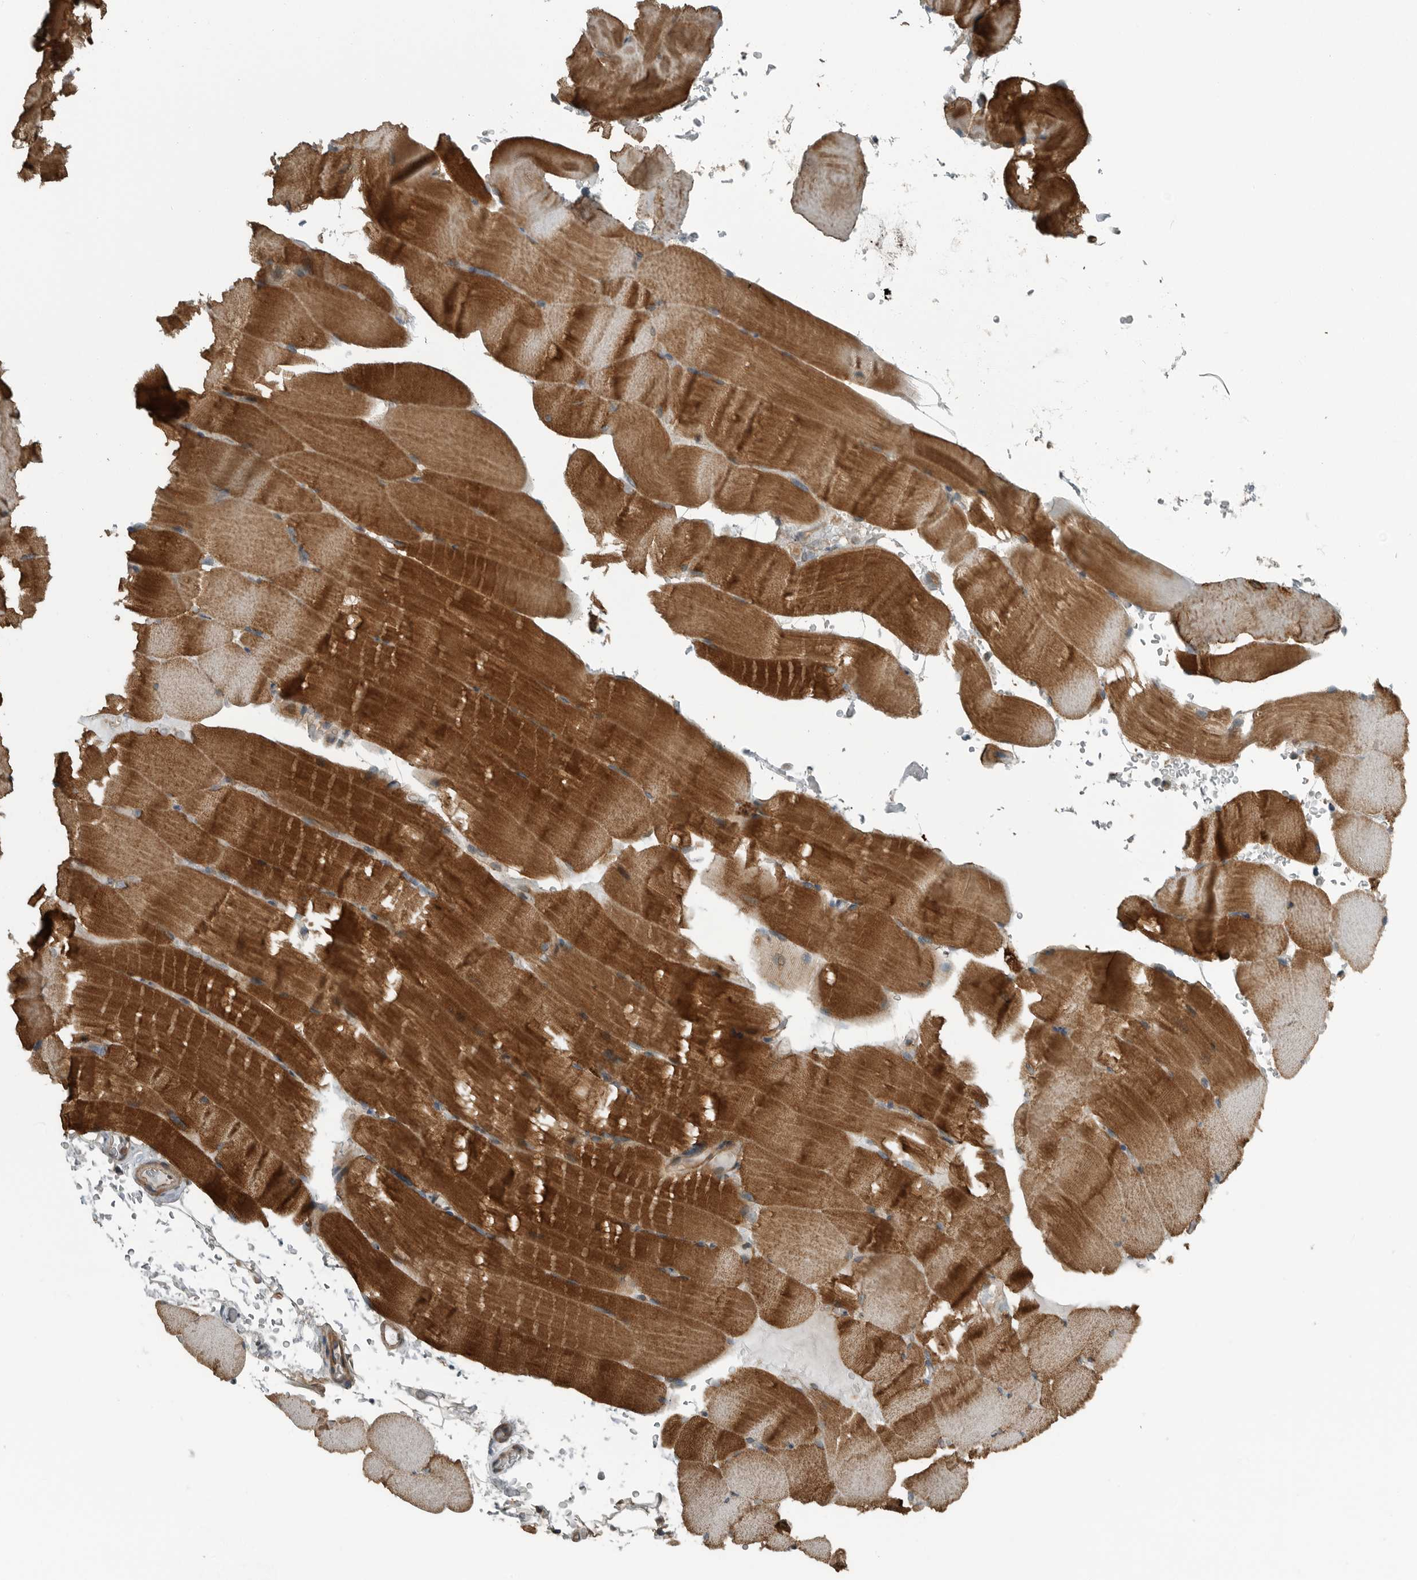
{"staining": {"intensity": "strong", "quantity": ">75%", "location": "cytoplasmic/membranous"}, "tissue": "skeletal muscle", "cell_type": "Myocytes", "image_type": "normal", "snomed": [{"axis": "morphology", "description": "Normal tissue, NOS"}, {"axis": "topography", "description": "Skeletal muscle"}, {"axis": "topography", "description": "Parathyroid gland"}], "caption": "Immunohistochemical staining of unremarkable human skeletal muscle shows >75% levels of strong cytoplasmic/membranous protein positivity in approximately >75% of myocytes. (DAB IHC, brown staining for protein, blue staining for nuclei).", "gene": "AMFR", "patient": {"sex": "female", "age": 37}}